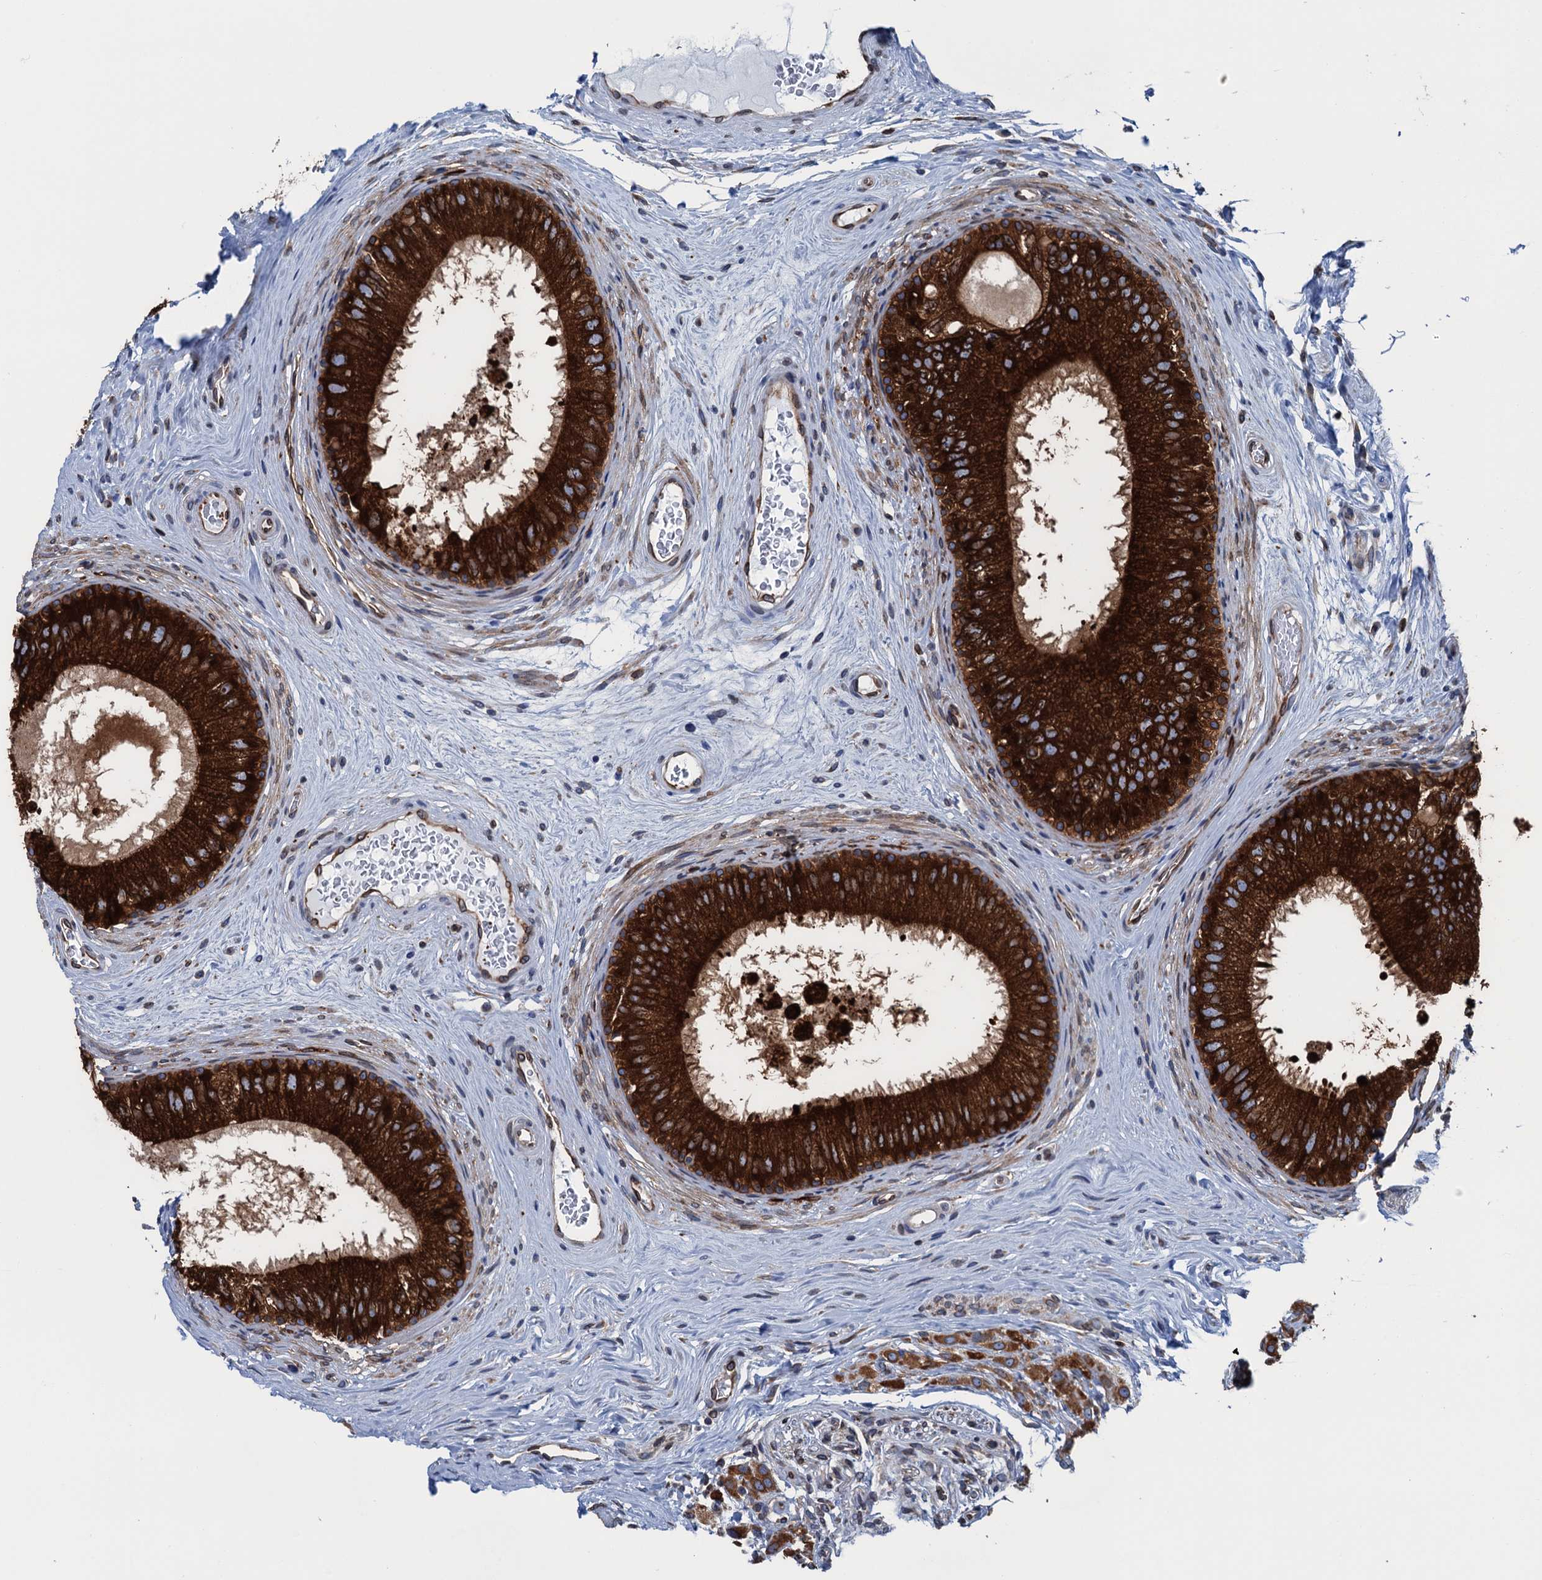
{"staining": {"intensity": "strong", "quantity": ">75%", "location": "cytoplasmic/membranous"}, "tissue": "epididymis", "cell_type": "Glandular cells", "image_type": "normal", "snomed": [{"axis": "morphology", "description": "Normal tissue, NOS"}, {"axis": "topography", "description": "Epididymis"}], "caption": "IHC of unremarkable epididymis exhibits high levels of strong cytoplasmic/membranous positivity in about >75% of glandular cells.", "gene": "TMEM205", "patient": {"sex": "male", "age": 33}}